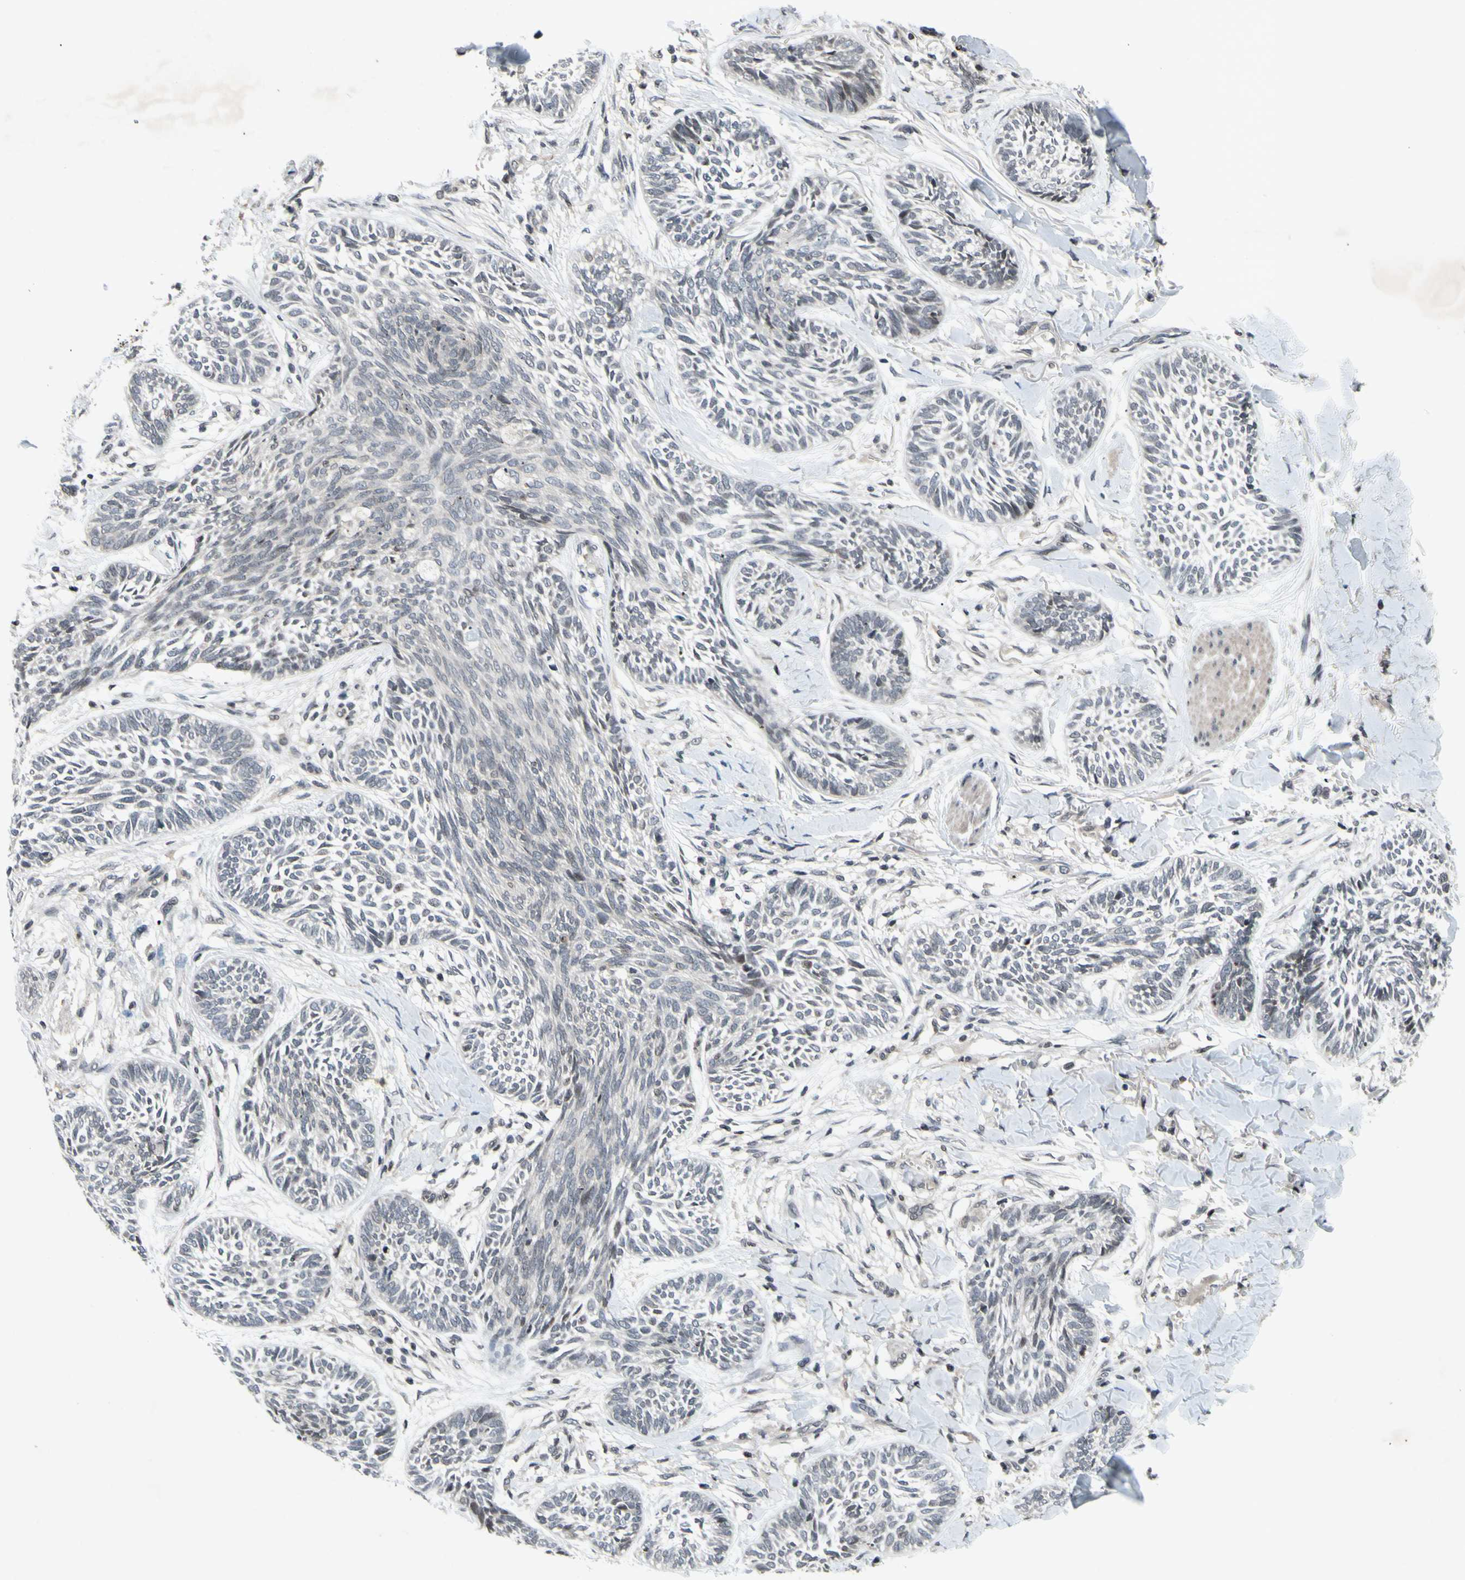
{"staining": {"intensity": "negative", "quantity": "none", "location": "none"}, "tissue": "skin cancer", "cell_type": "Tumor cells", "image_type": "cancer", "snomed": [{"axis": "morphology", "description": "Papilloma, NOS"}, {"axis": "morphology", "description": "Basal cell carcinoma"}, {"axis": "topography", "description": "Skin"}], "caption": "High power microscopy histopathology image of an IHC image of basal cell carcinoma (skin), revealing no significant positivity in tumor cells.", "gene": "XPO1", "patient": {"sex": "male", "age": 87}}